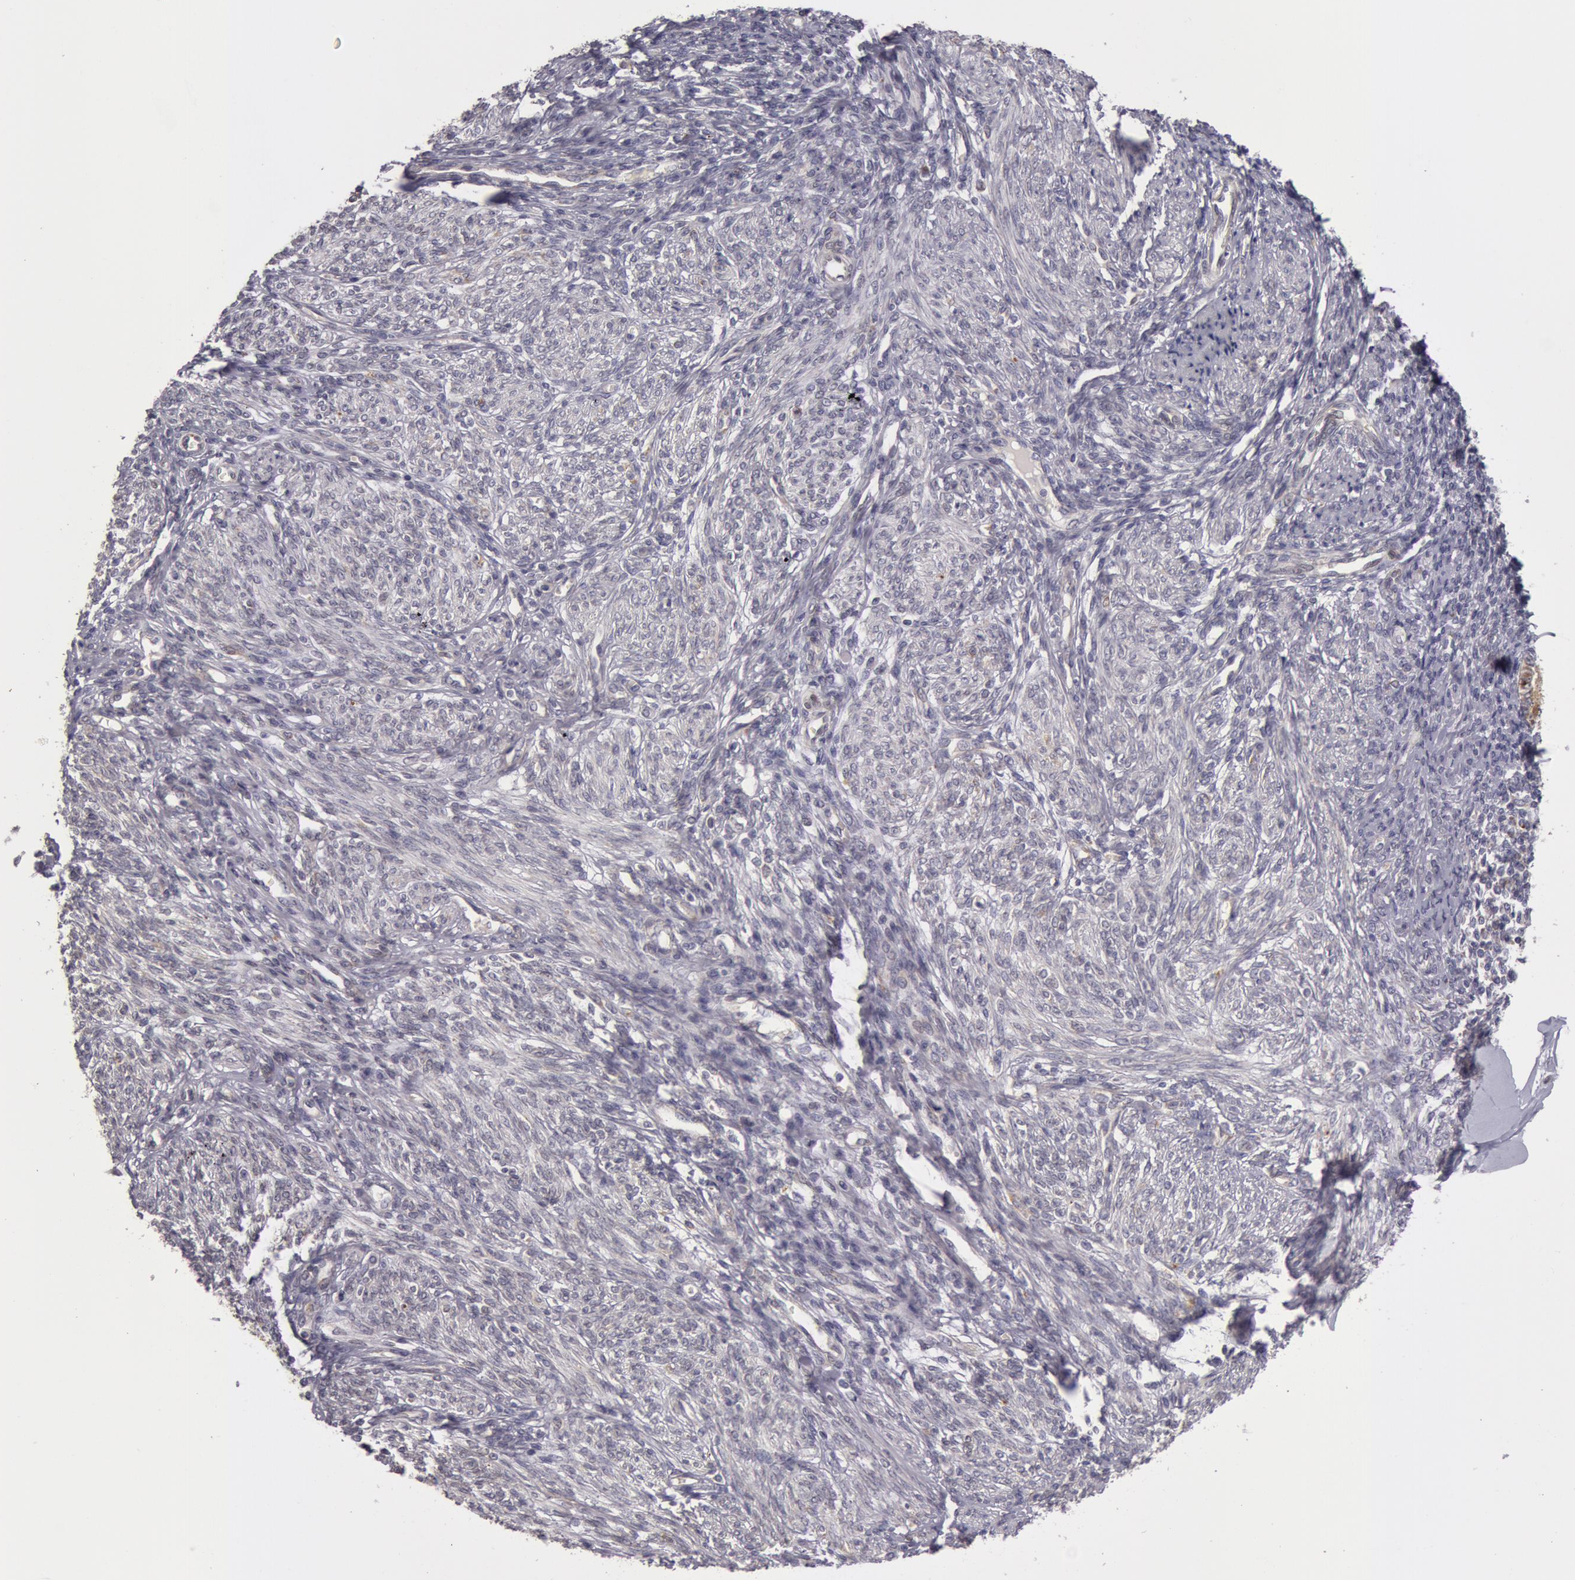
{"staining": {"intensity": "negative", "quantity": "none", "location": "none"}, "tissue": "endometrium", "cell_type": "Cells in endometrial stroma", "image_type": "normal", "snomed": [{"axis": "morphology", "description": "Normal tissue, NOS"}, {"axis": "topography", "description": "Endometrium"}], "caption": "High power microscopy micrograph of an immunohistochemistry (IHC) histopathology image of normal endometrium, revealing no significant staining in cells in endometrial stroma.", "gene": "KRT18", "patient": {"sex": "female", "age": 82}}